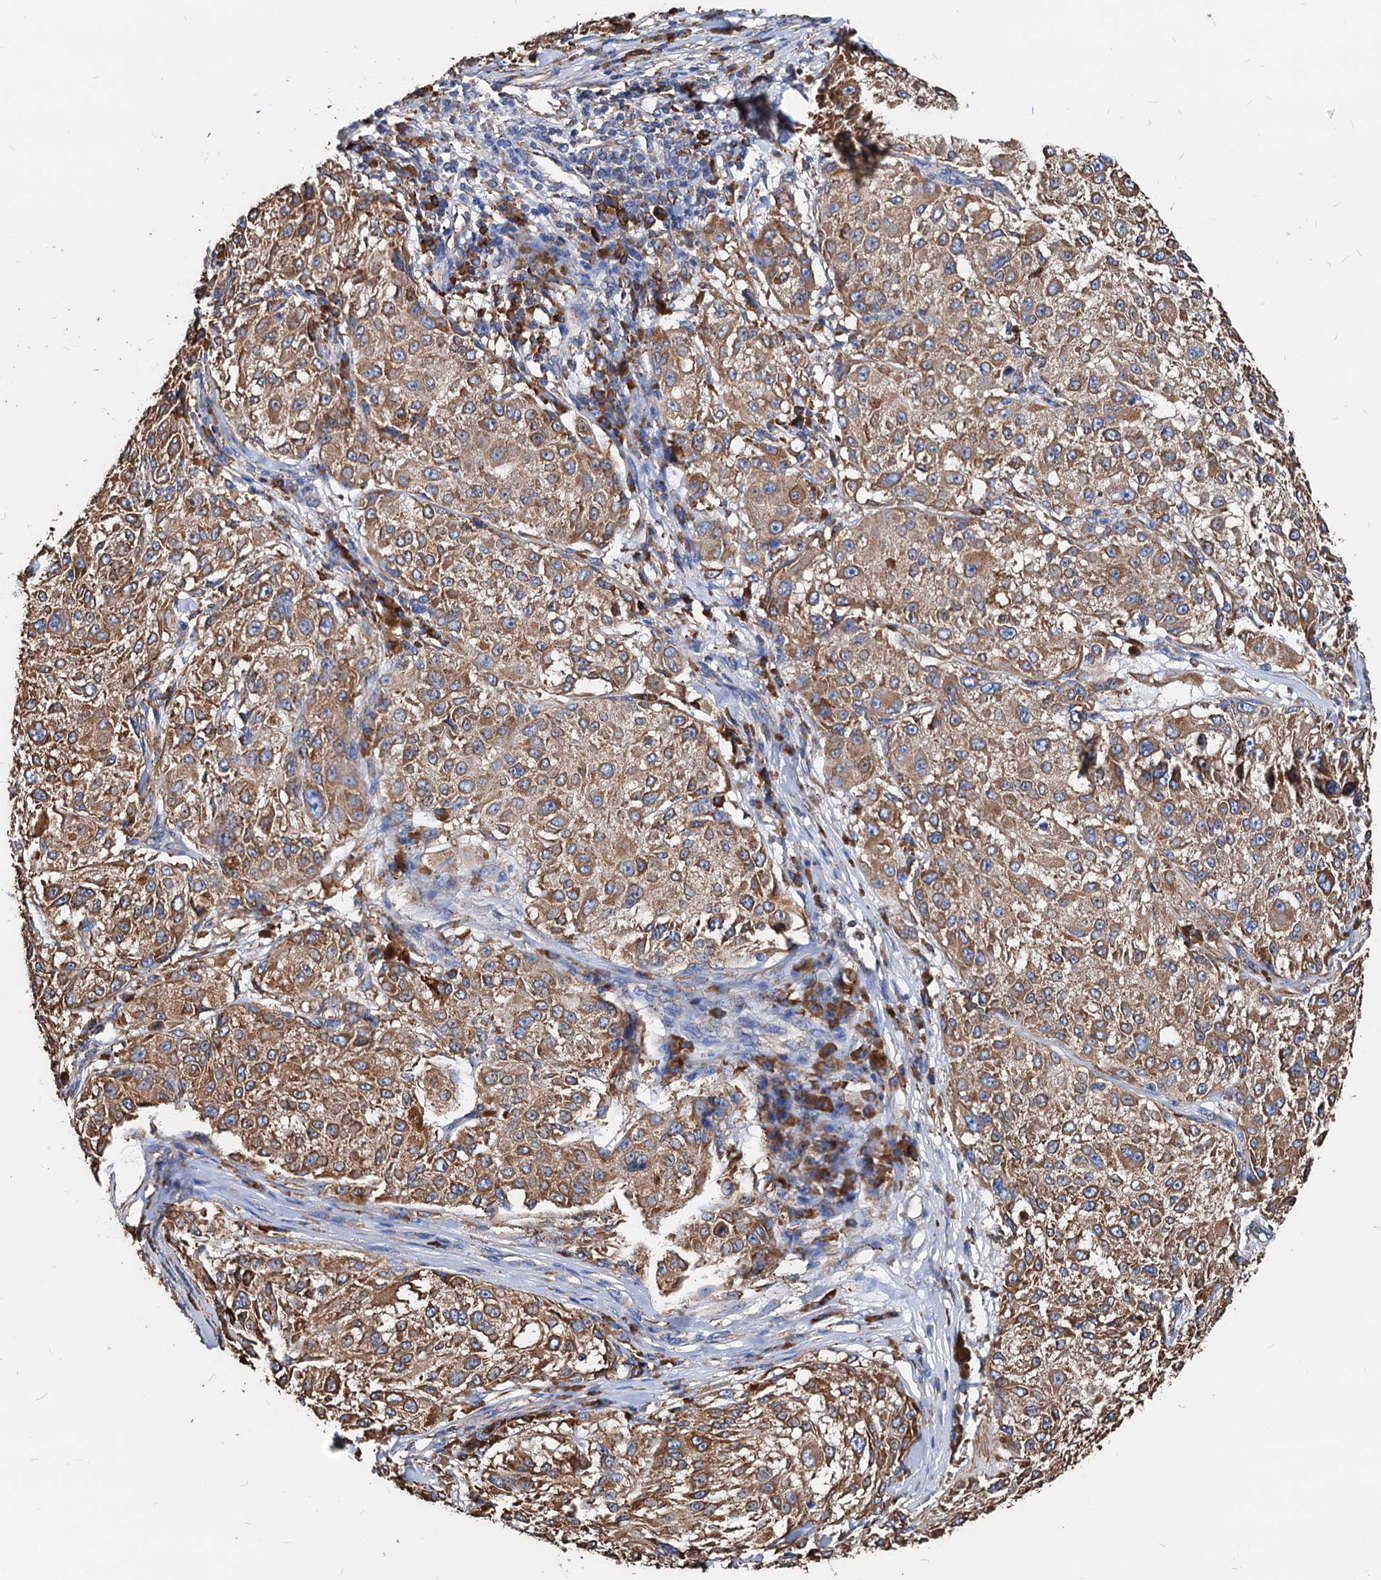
{"staining": {"intensity": "moderate", "quantity": ">75%", "location": "cytoplasmic/membranous"}, "tissue": "melanoma", "cell_type": "Tumor cells", "image_type": "cancer", "snomed": [{"axis": "morphology", "description": "Necrosis, NOS"}, {"axis": "morphology", "description": "Malignant melanoma, NOS"}, {"axis": "topography", "description": "Skin"}], "caption": "Moderate cytoplasmic/membranous expression for a protein is present in approximately >75% of tumor cells of malignant melanoma using immunohistochemistry (IHC).", "gene": "HSPA5", "patient": {"sex": "female", "age": 87}}